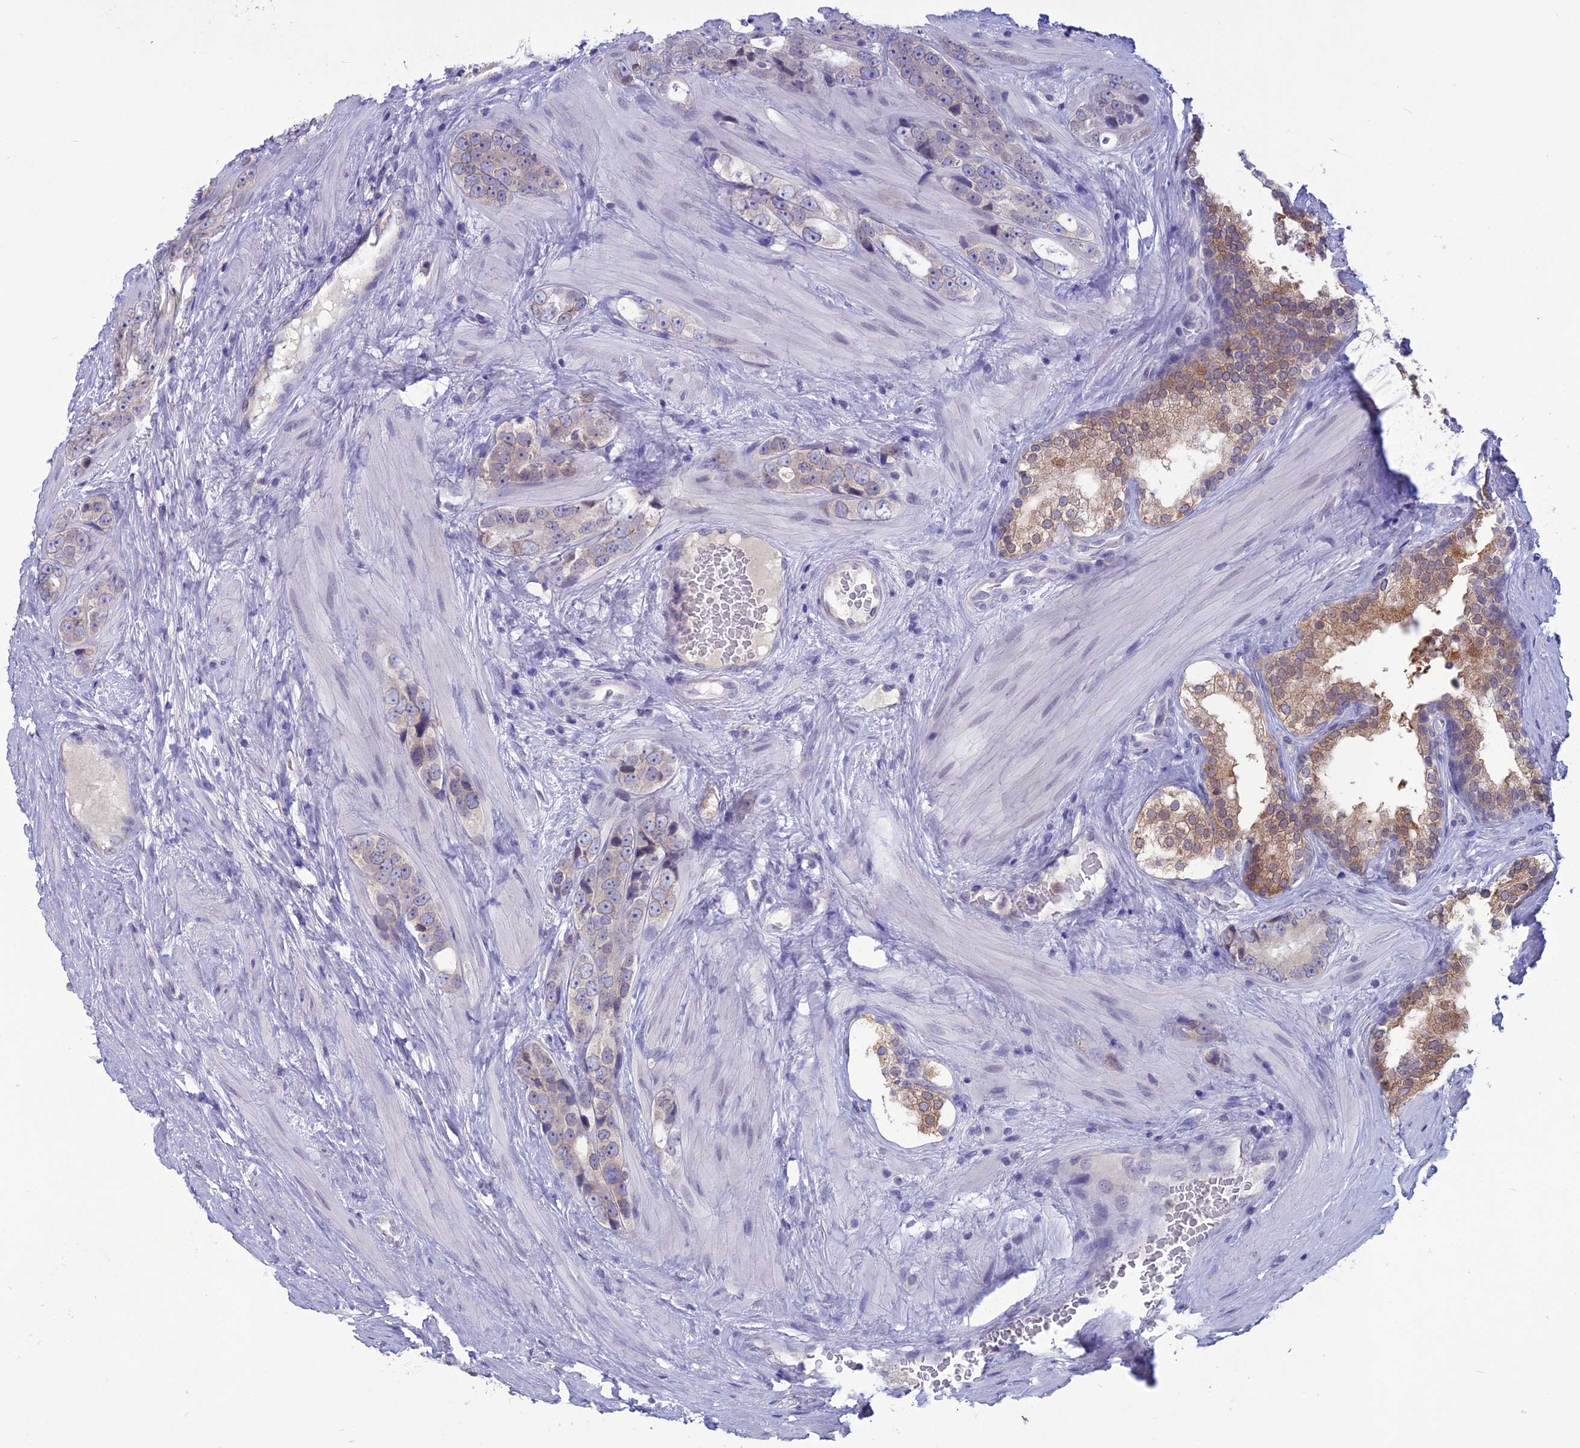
{"staining": {"intensity": "weak", "quantity": "<25%", "location": "cytoplasmic/membranous"}, "tissue": "prostate cancer", "cell_type": "Tumor cells", "image_type": "cancer", "snomed": [{"axis": "morphology", "description": "Adenocarcinoma, High grade"}, {"axis": "topography", "description": "Prostate"}], "caption": "This micrograph is of prostate cancer stained with immunohistochemistry to label a protein in brown with the nuclei are counter-stained blue. There is no positivity in tumor cells.", "gene": "WDR46", "patient": {"sex": "male", "age": 56}}